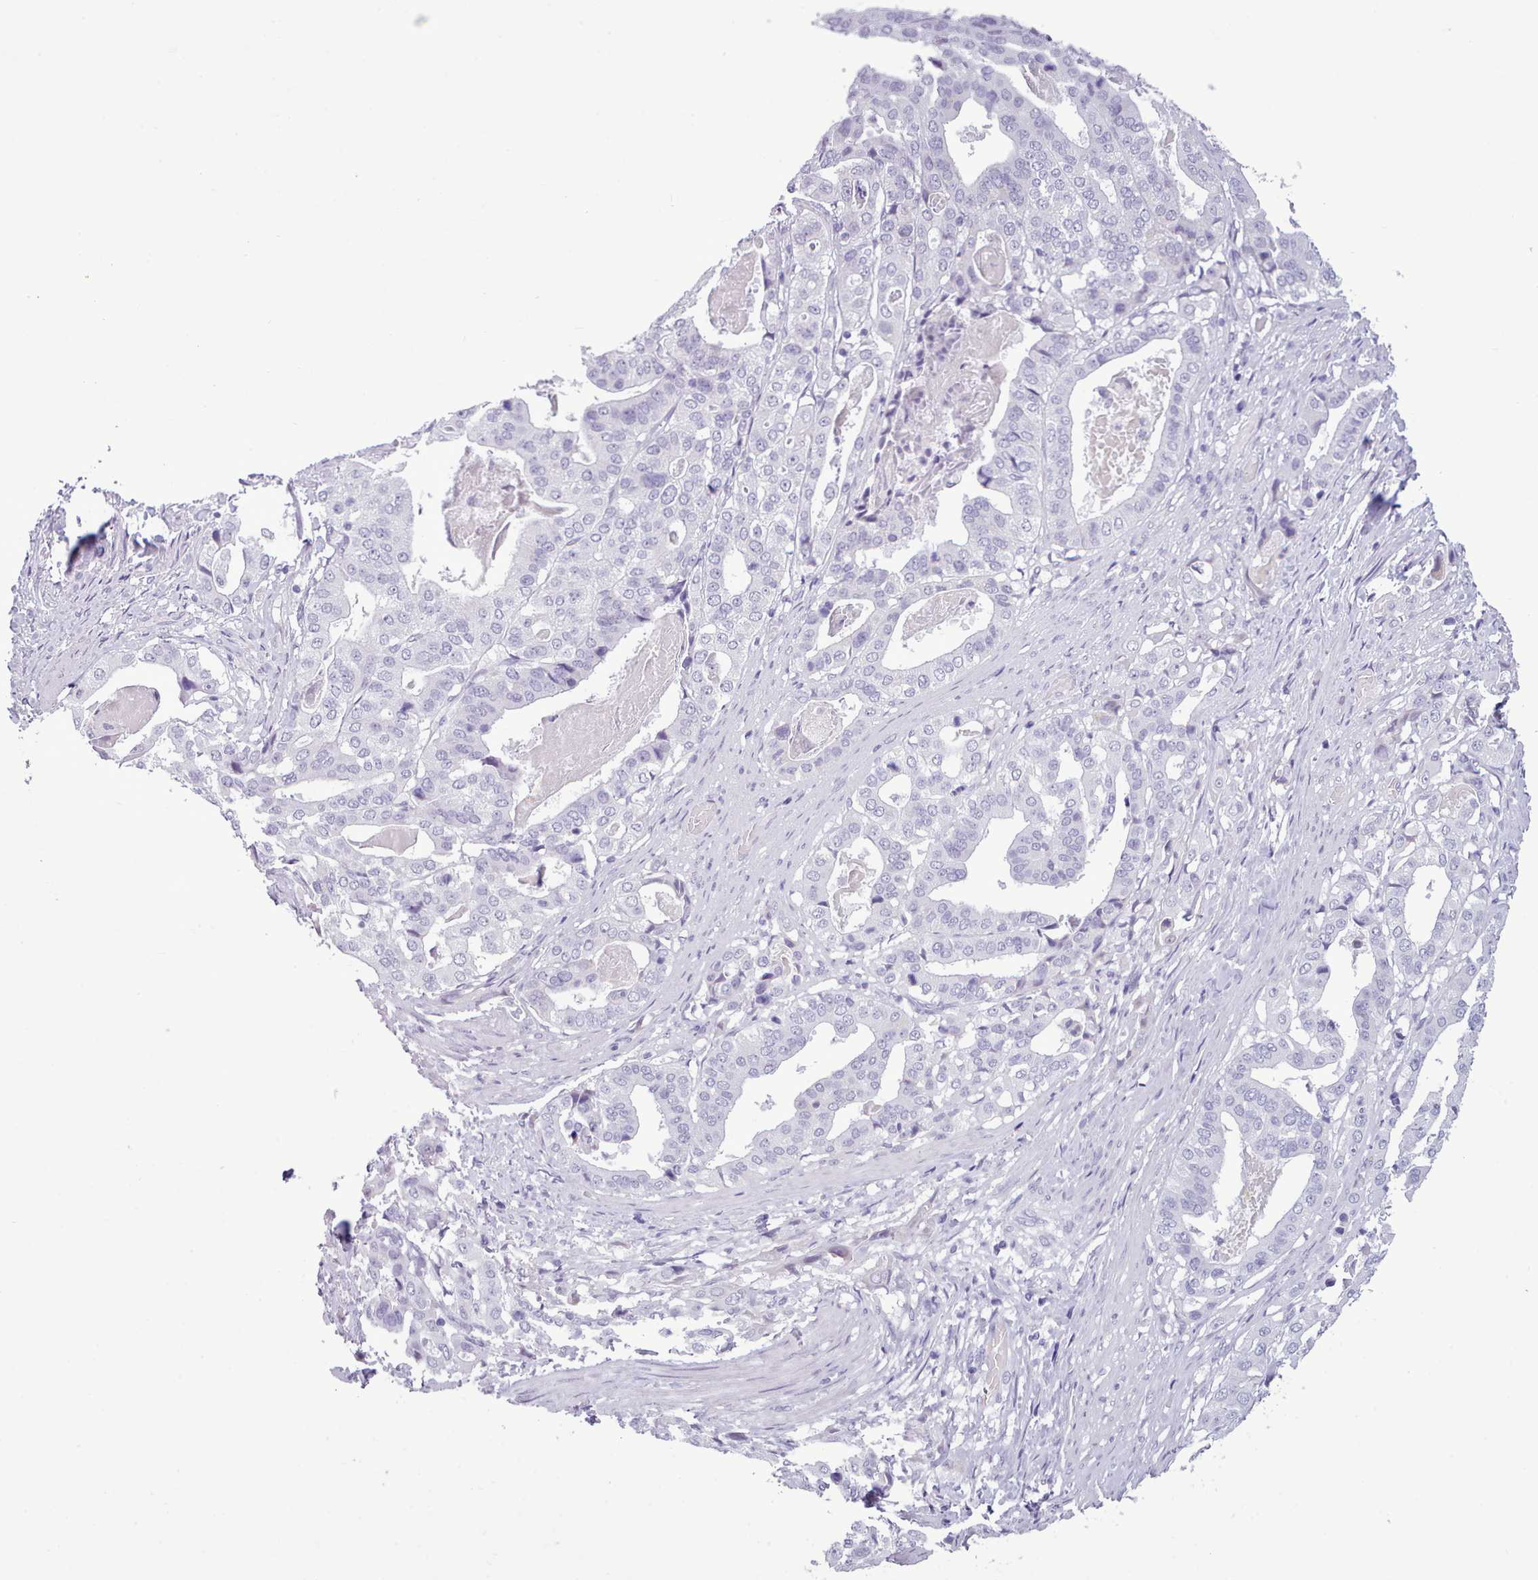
{"staining": {"intensity": "negative", "quantity": "none", "location": "none"}, "tissue": "stomach cancer", "cell_type": "Tumor cells", "image_type": "cancer", "snomed": [{"axis": "morphology", "description": "Adenocarcinoma, NOS"}, {"axis": "topography", "description": "Stomach"}], "caption": "DAB immunohistochemical staining of human adenocarcinoma (stomach) displays no significant staining in tumor cells.", "gene": "FBXO48", "patient": {"sex": "male", "age": 48}}